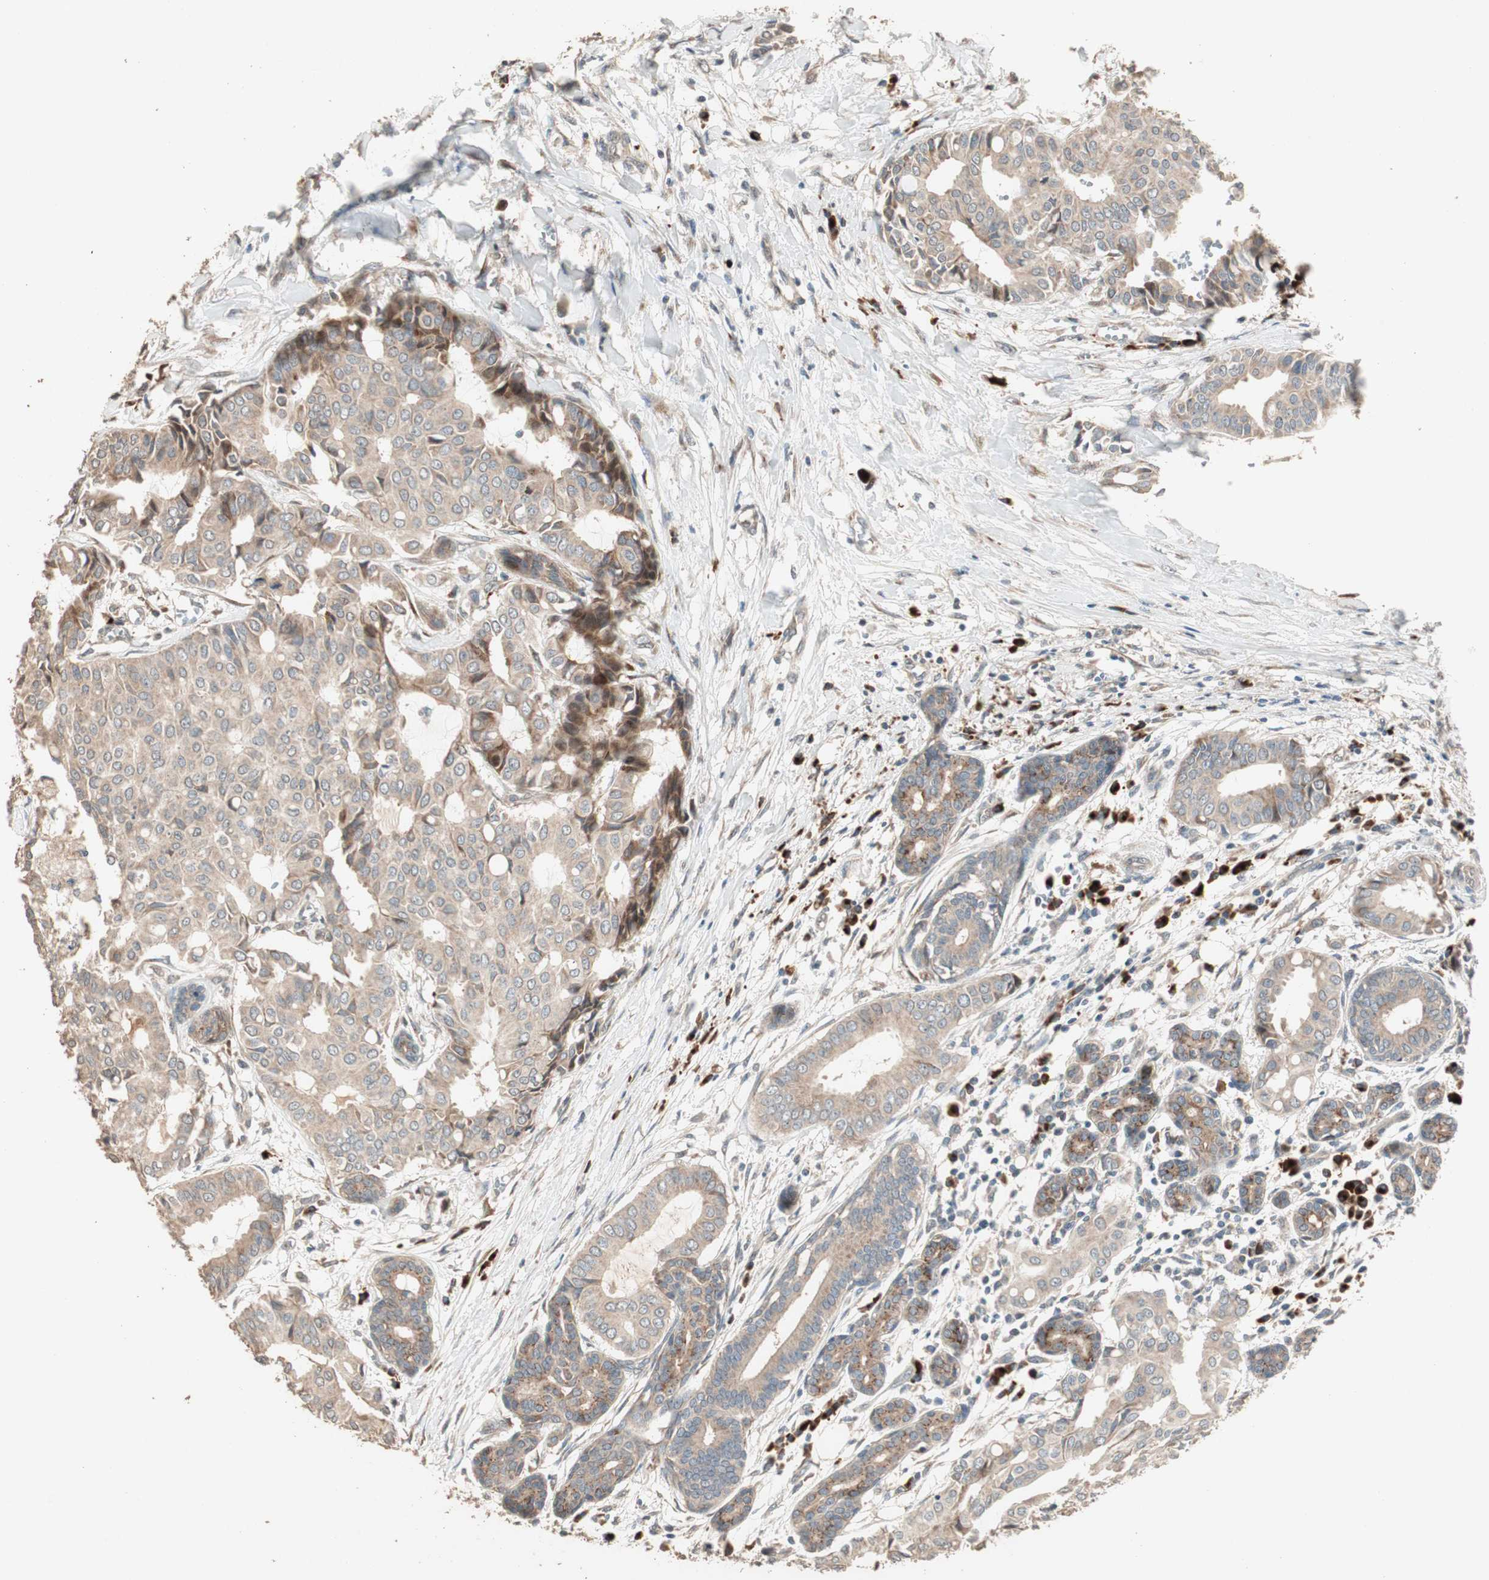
{"staining": {"intensity": "moderate", "quantity": ">75%", "location": "cytoplasmic/membranous"}, "tissue": "head and neck cancer", "cell_type": "Tumor cells", "image_type": "cancer", "snomed": [{"axis": "morphology", "description": "Adenocarcinoma, NOS"}, {"axis": "topography", "description": "Salivary gland"}, {"axis": "topography", "description": "Head-Neck"}], "caption": "Protein staining of head and neck cancer tissue demonstrates moderate cytoplasmic/membranous expression in about >75% of tumor cells.", "gene": "RARRES1", "patient": {"sex": "female", "age": 59}}